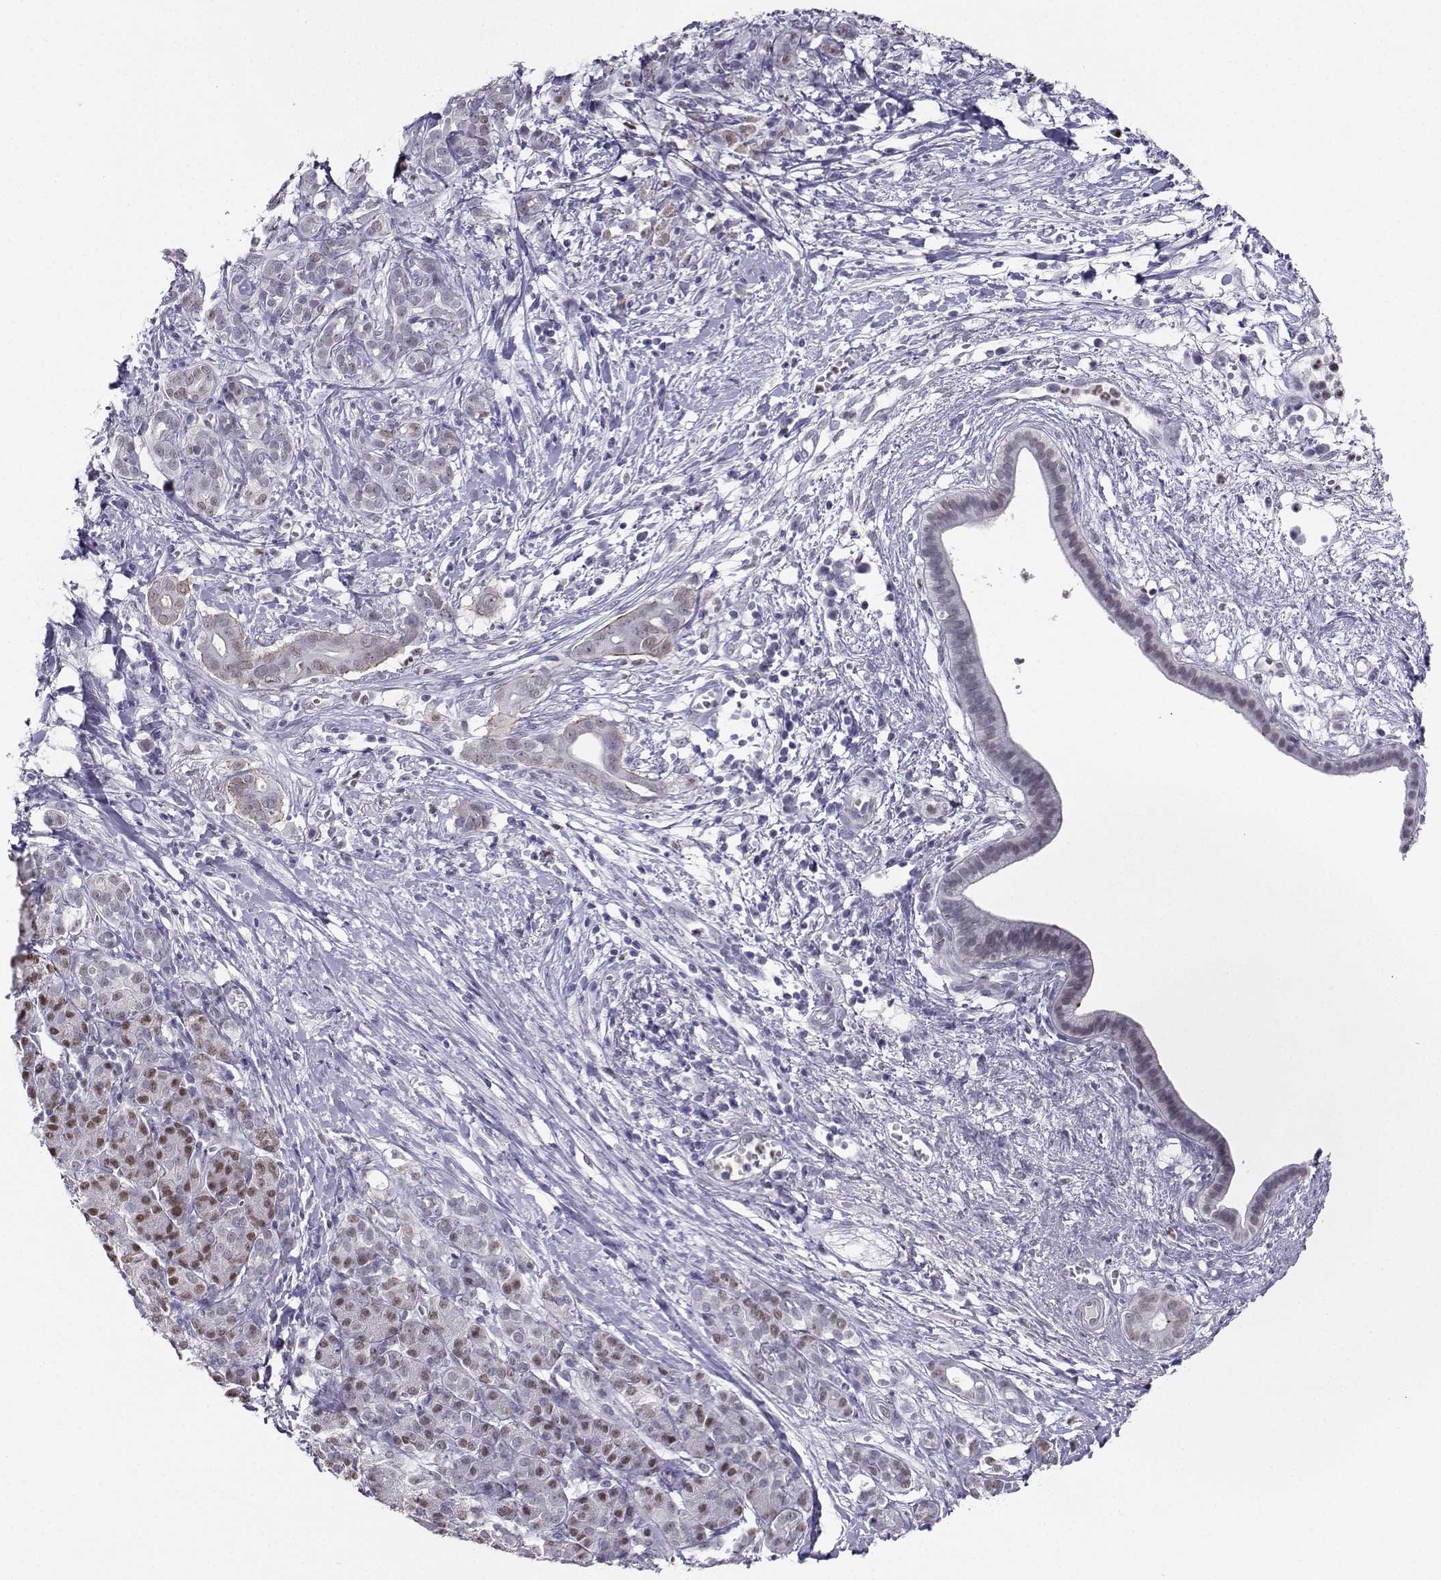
{"staining": {"intensity": "weak", "quantity": "25%-75%", "location": "nuclear"}, "tissue": "pancreatic cancer", "cell_type": "Tumor cells", "image_type": "cancer", "snomed": [{"axis": "morphology", "description": "Adenocarcinoma, NOS"}, {"axis": "topography", "description": "Pancreas"}], "caption": "Pancreatic cancer tissue displays weak nuclear staining in about 25%-75% of tumor cells, visualized by immunohistochemistry.", "gene": "TEDC2", "patient": {"sex": "male", "age": 61}}